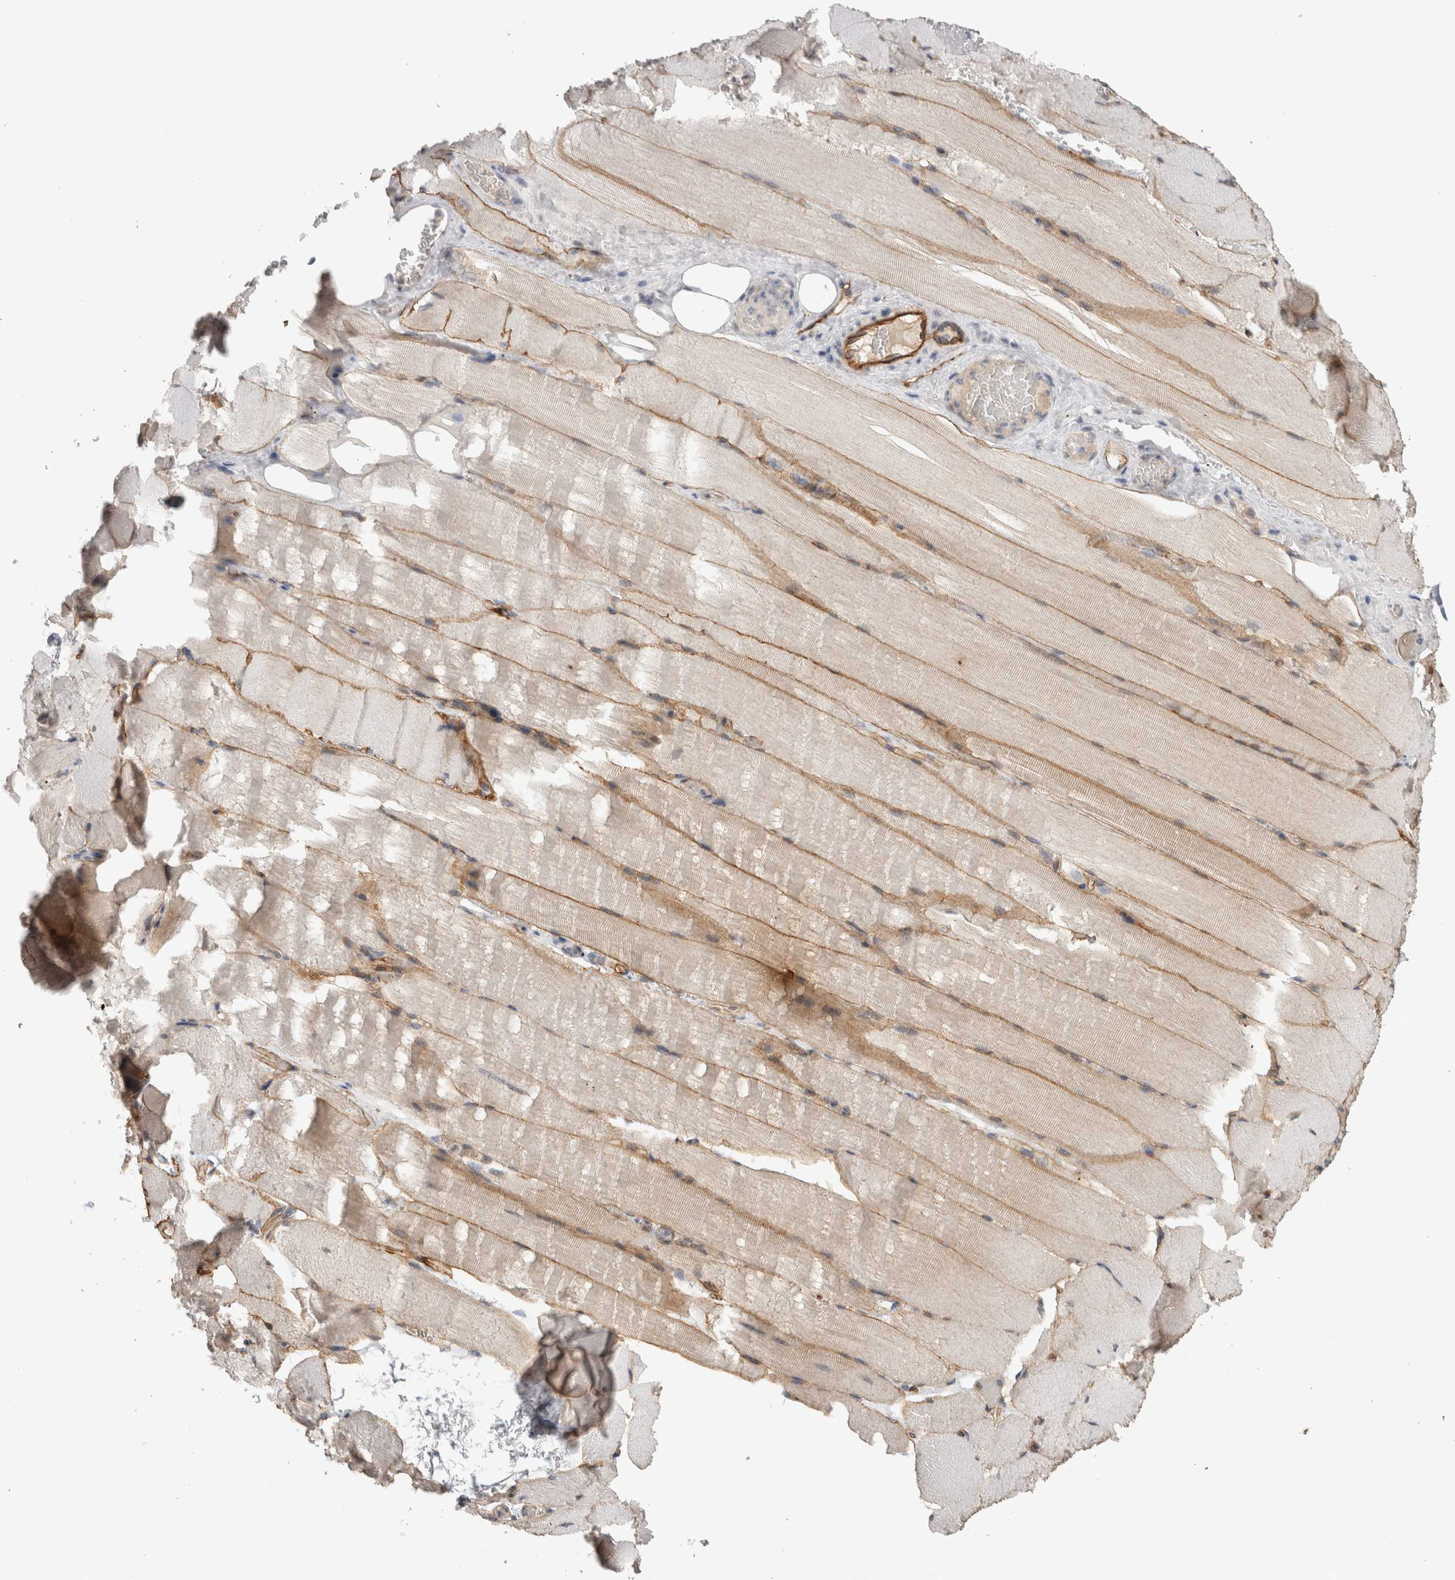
{"staining": {"intensity": "moderate", "quantity": "25%-75%", "location": "cytoplasmic/membranous"}, "tissue": "skeletal muscle", "cell_type": "Myocytes", "image_type": "normal", "snomed": [{"axis": "morphology", "description": "Normal tissue, NOS"}, {"axis": "topography", "description": "Skeletal muscle"}, {"axis": "topography", "description": "Parathyroid gland"}], "caption": "An image of human skeletal muscle stained for a protein reveals moderate cytoplasmic/membranous brown staining in myocytes.", "gene": "CDH13", "patient": {"sex": "female", "age": 37}}